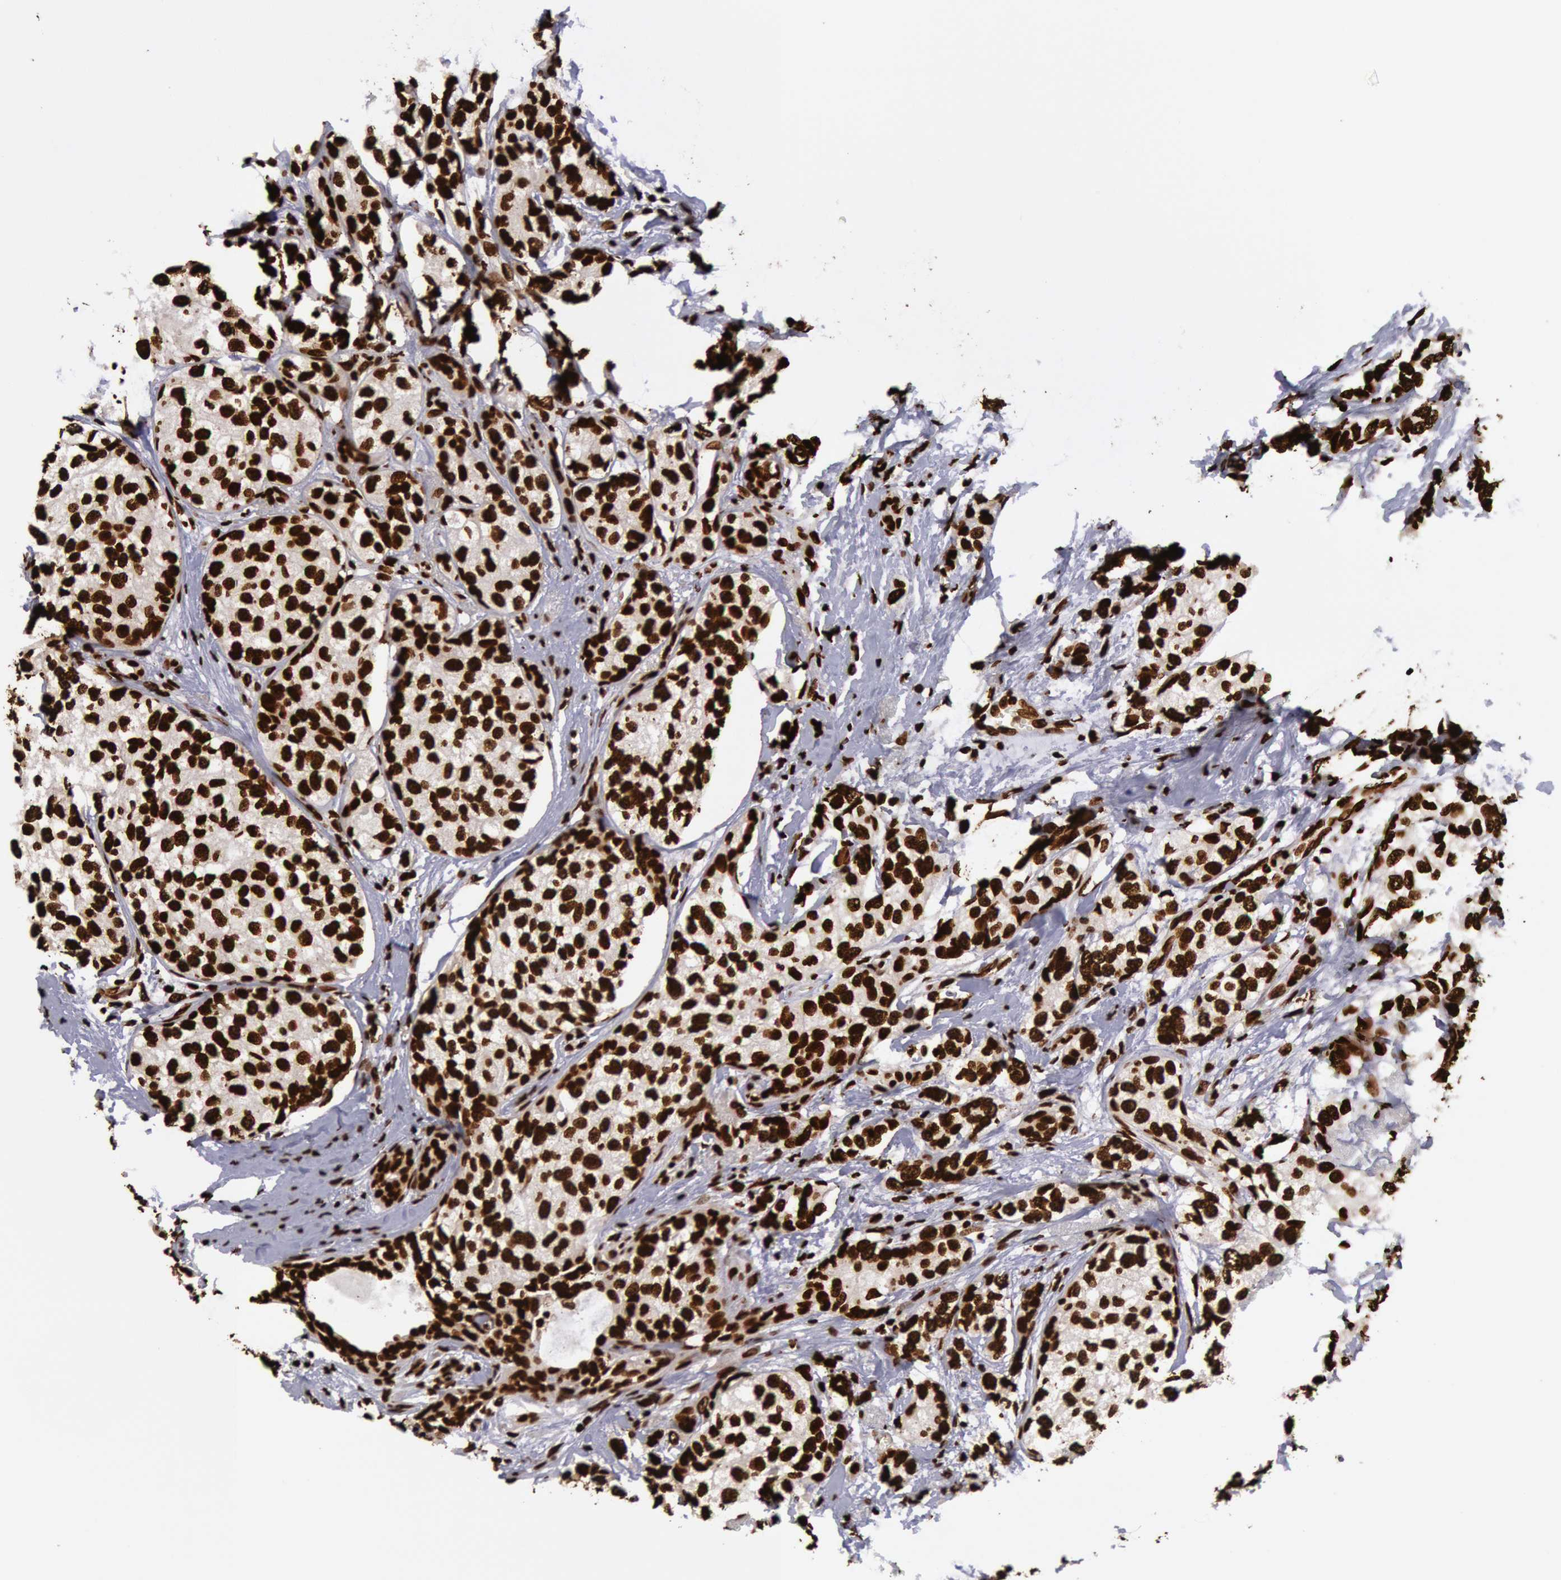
{"staining": {"intensity": "strong", "quantity": ">75%", "location": "nuclear"}, "tissue": "breast cancer", "cell_type": "Tumor cells", "image_type": "cancer", "snomed": [{"axis": "morphology", "description": "Duct carcinoma"}, {"axis": "topography", "description": "Breast"}], "caption": "Immunohistochemistry image of breast cancer stained for a protein (brown), which reveals high levels of strong nuclear expression in about >75% of tumor cells.", "gene": "H3-4", "patient": {"sex": "female", "age": 68}}